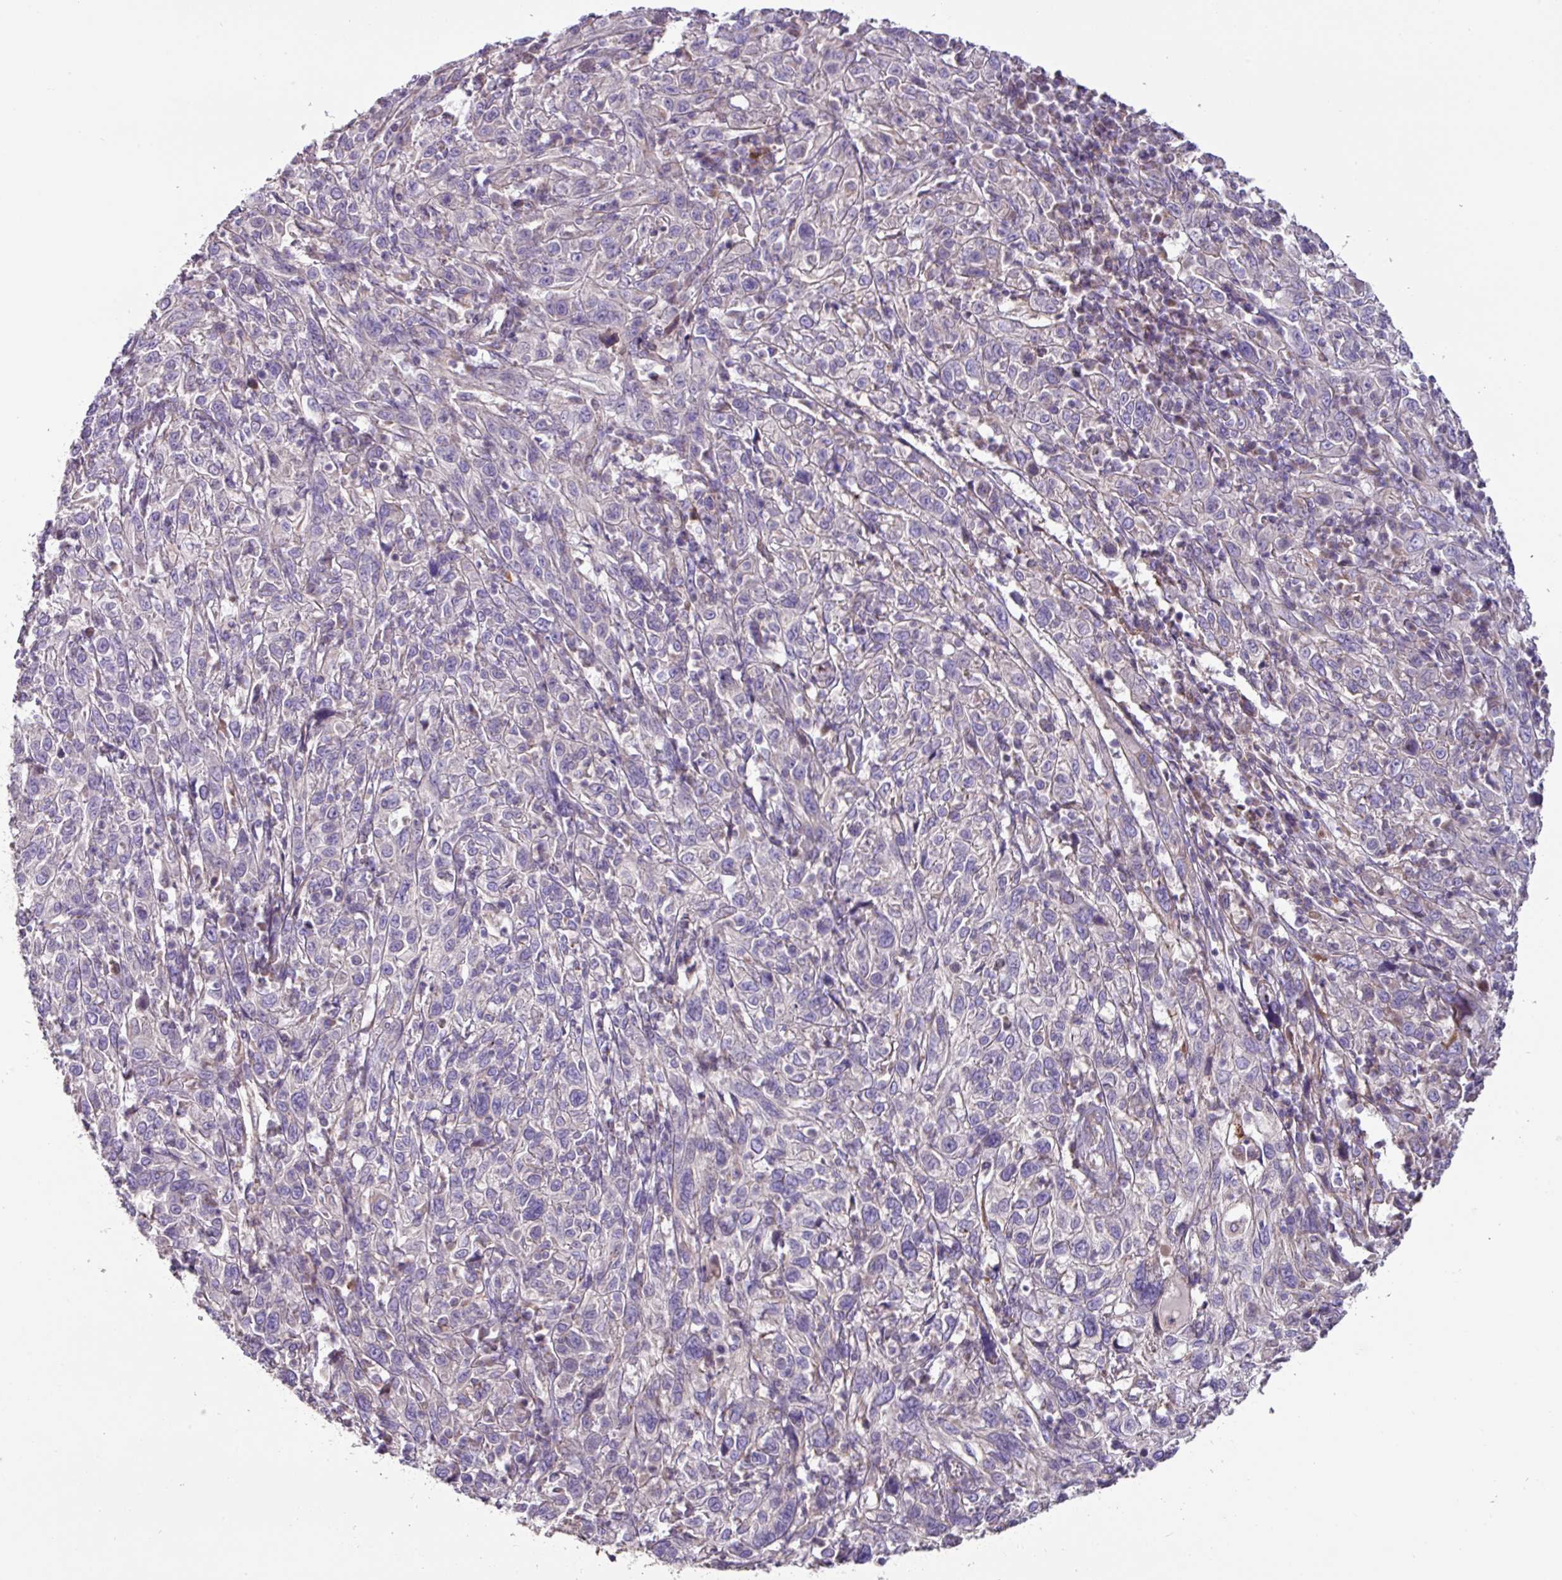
{"staining": {"intensity": "weak", "quantity": "<25%", "location": "cytoplasmic/membranous"}, "tissue": "cervical cancer", "cell_type": "Tumor cells", "image_type": "cancer", "snomed": [{"axis": "morphology", "description": "Squamous cell carcinoma, NOS"}, {"axis": "topography", "description": "Cervix"}], "caption": "Image shows no significant protein positivity in tumor cells of cervical cancer (squamous cell carcinoma).", "gene": "MRRF", "patient": {"sex": "female", "age": 46}}